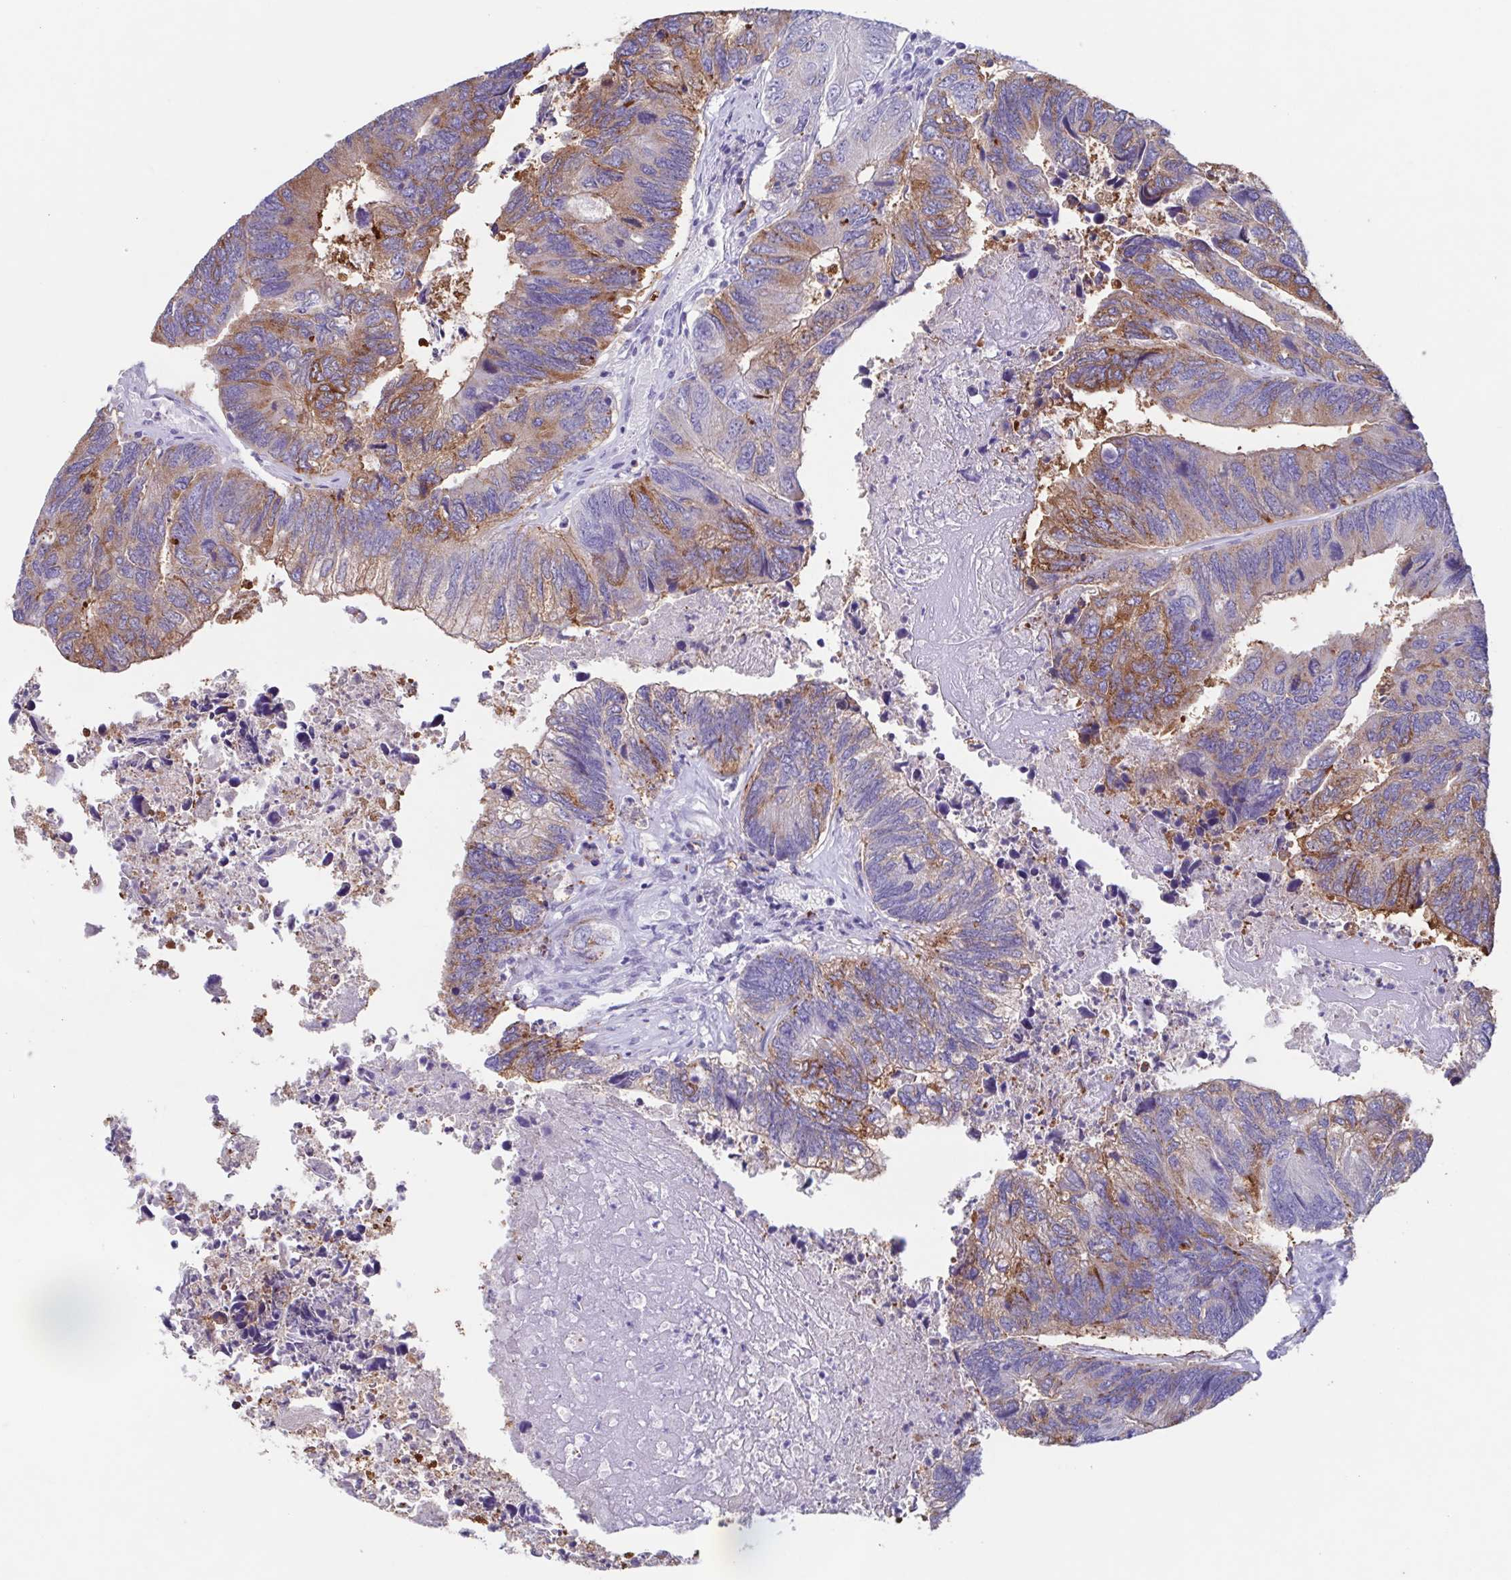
{"staining": {"intensity": "moderate", "quantity": "25%-75%", "location": "cytoplasmic/membranous"}, "tissue": "colorectal cancer", "cell_type": "Tumor cells", "image_type": "cancer", "snomed": [{"axis": "morphology", "description": "Adenocarcinoma, NOS"}, {"axis": "topography", "description": "Colon"}], "caption": "Colorectal adenocarcinoma stained with a brown dye shows moderate cytoplasmic/membranous positive expression in approximately 25%-75% of tumor cells.", "gene": "TPD52", "patient": {"sex": "female", "age": 67}}